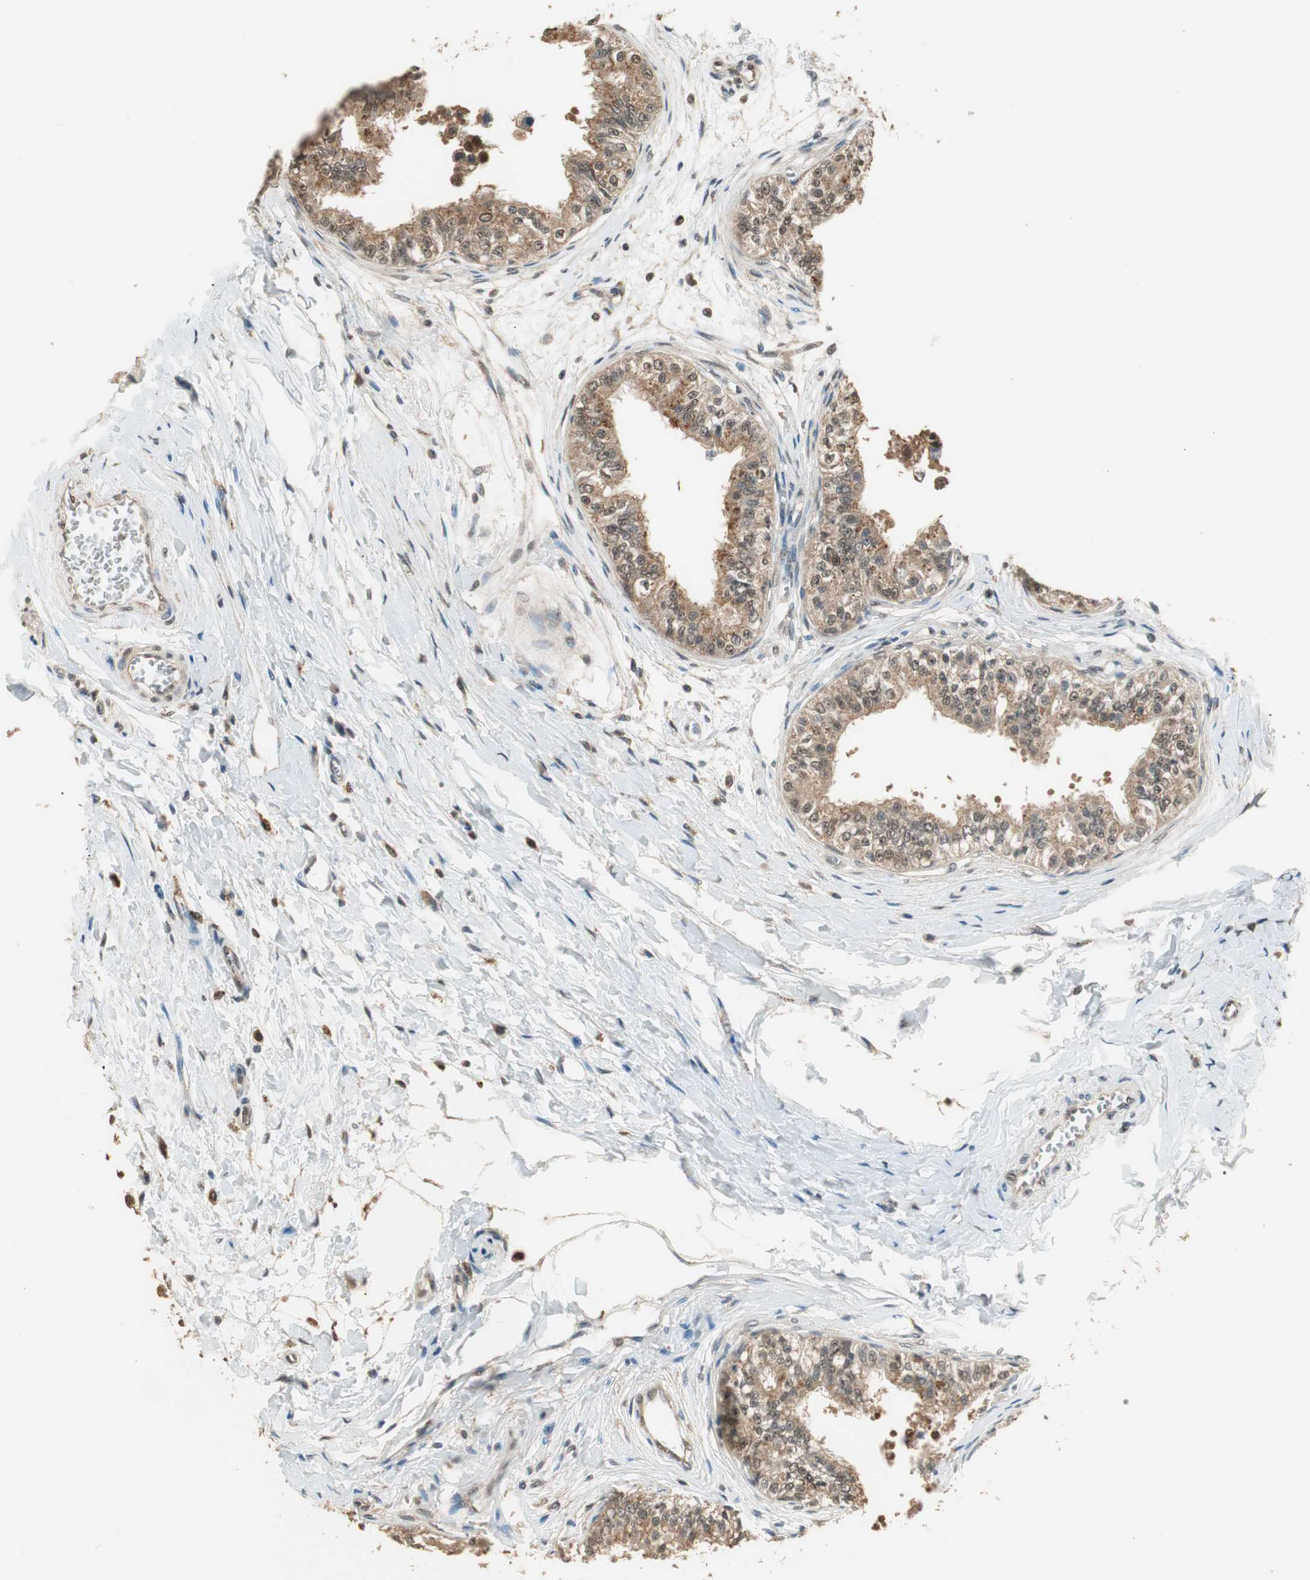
{"staining": {"intensity": "moderate", "quantity": ">75%", "location": "cytoplasmic/membranous,nuclear"}, "tissue": "epididymis", "cell_type": "Glandular cells", "image_type": "normal", "snomed": [{"axis": "morphology", "description": "Normal tissue, NOS"}, {"axis": "morphology", "description": "Adenocarcinoma, metastatic, NOS"}, {"axis": "topography", "description": "Testis"}, {"axis": "topography", "description": "Epididymis"}], "caption": "Approximately >75% of glandular cells in unremarkable human epididymis exhibit moderate cytoplasmic/membranous,nuclear protein expression as visualized by brown immunohistochemical staining.", "gene": "USP5", "patient": {"sex": "male", "age": 26}}